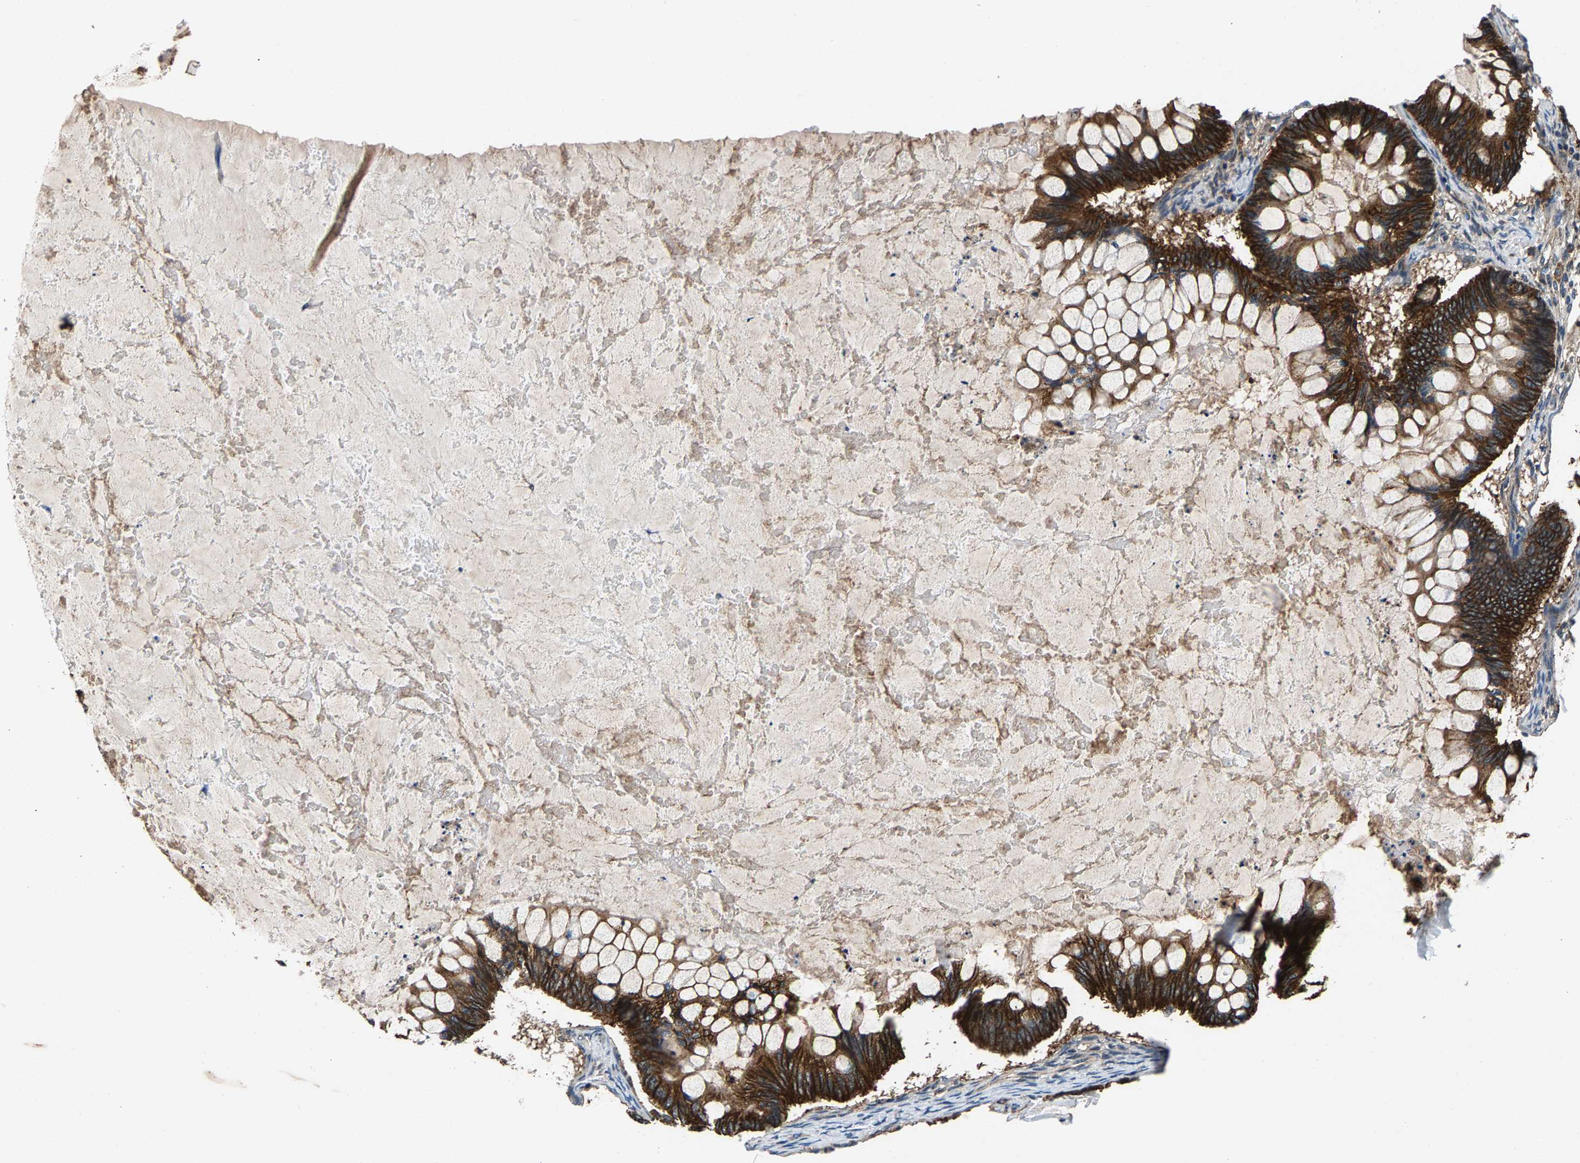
{"staining": {"intensity": "strong", "quantity": ">75%", "location": "cytoplasmic/membranous"}, "tissue": "ovarian cancer", "cell_type": "Tumor cells", "image_type": "cancer", "snomed": [{"axis": "morphology", "description": "Cystadenocarcinoma, mucinous, NOS"}, {"axis": "topography", "description": "Ovary"}], "caption": "IHC micrograph of neoplastic tissue: human ovarian mucinous cystadenocarcinoma stained using immunohistochemistry reveals high levels of strong protein expression localized specifically in the cytoplasmic/membranous of tumor cells, appearing as a cytoplasmic/membranous brown color.", "gene": "FAM78A", "patient": {"sex": "female", "age": 61}}